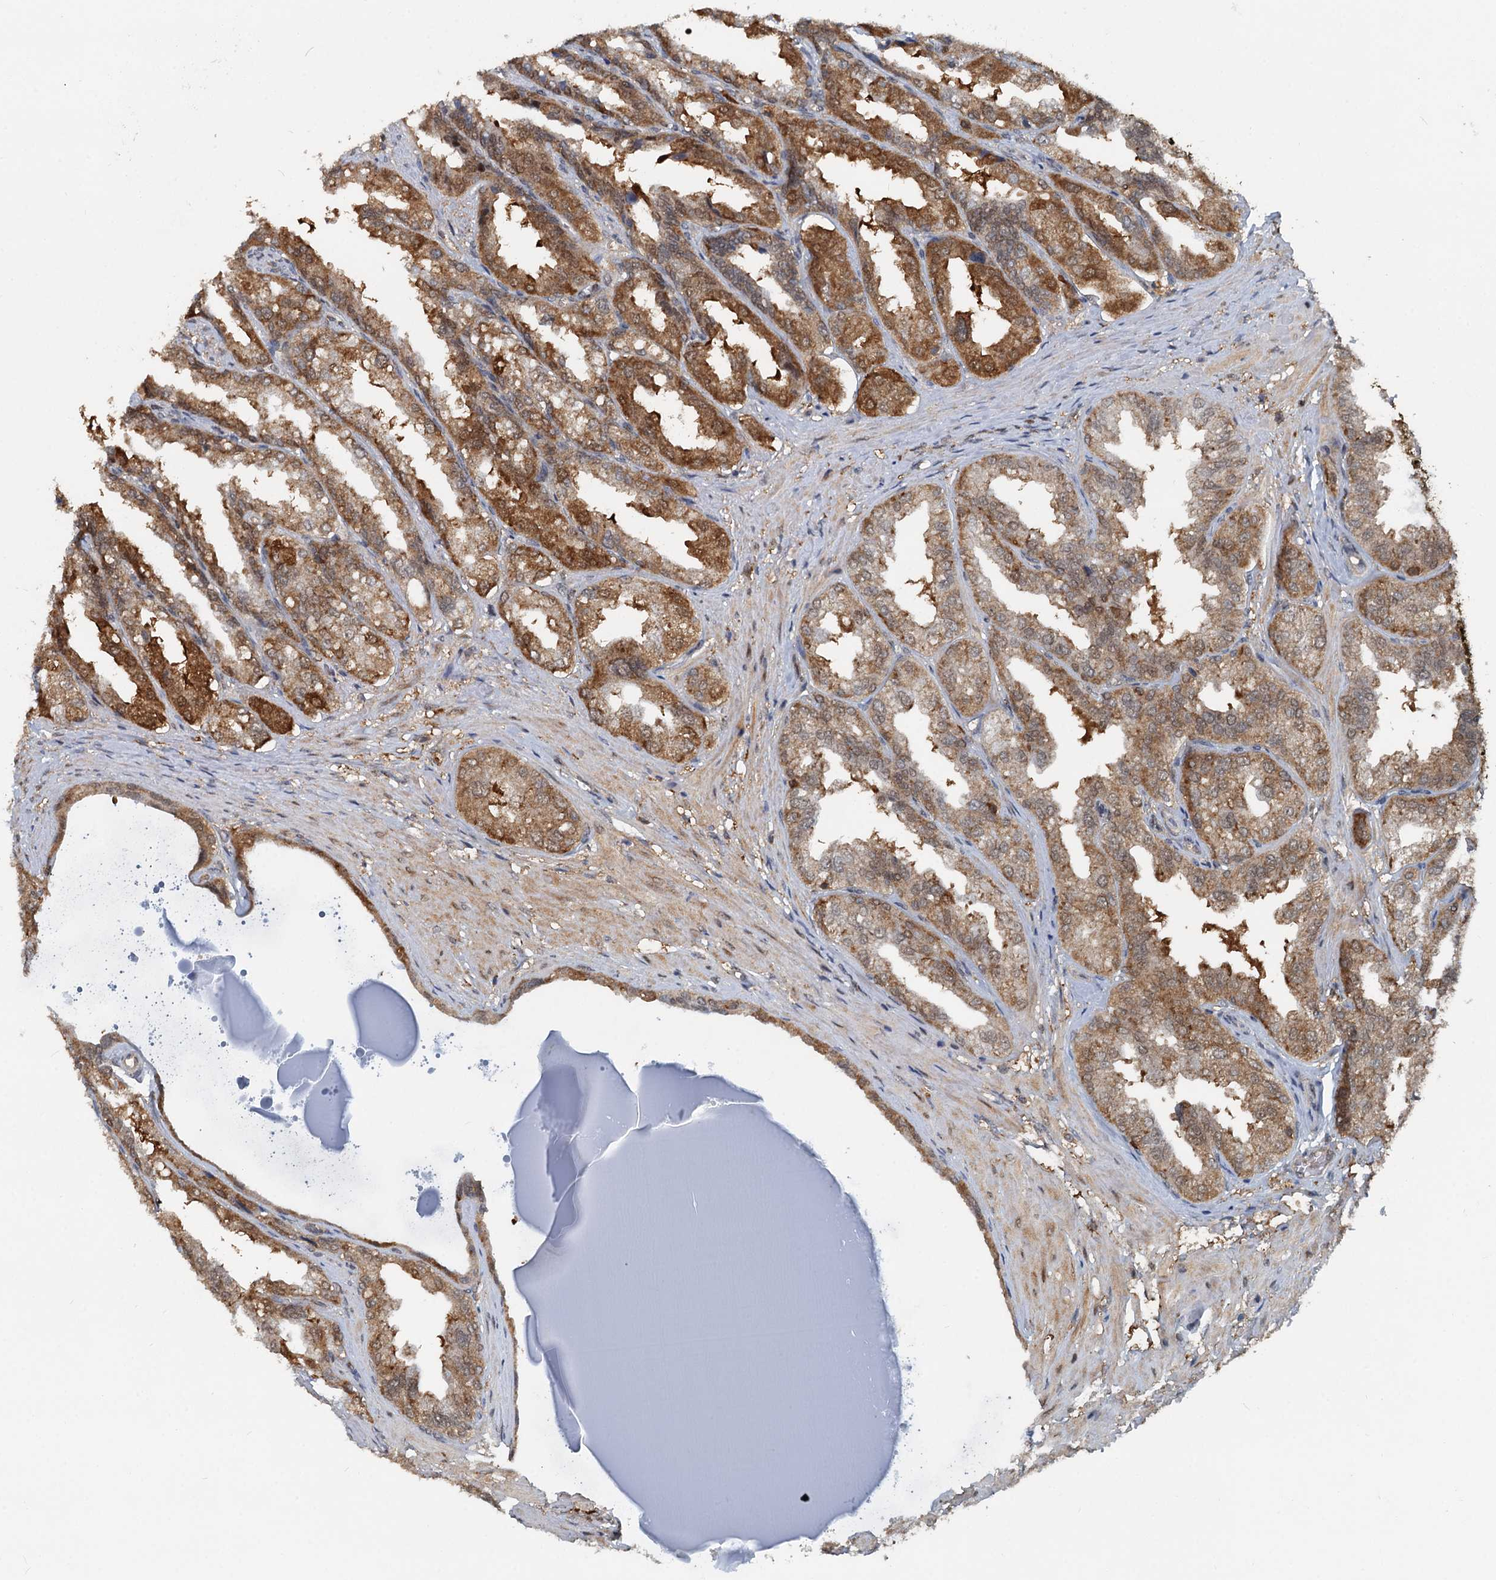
{"staining": {"intensity": "moderate", "quantity": ">75%", "location": "cytoplasmic/membranous"}, "tissue": "seminal vesicle", "cell_type": "Glandular cells", "image_type": "normal", "snomed": [{"axis": "morphology", "description": "Normal tissue, NOS"}, {"axis": "topography", "description": "Seminal veicle"}], "caption": "Brown immunohistochemical staining in unremarkable seminal vesicle shows moderate cytoplasmic/membranous positivity in approximately >75% of glandular cells.", "gene": "GPI", "patient": {"sex": "male", "age": 63}}